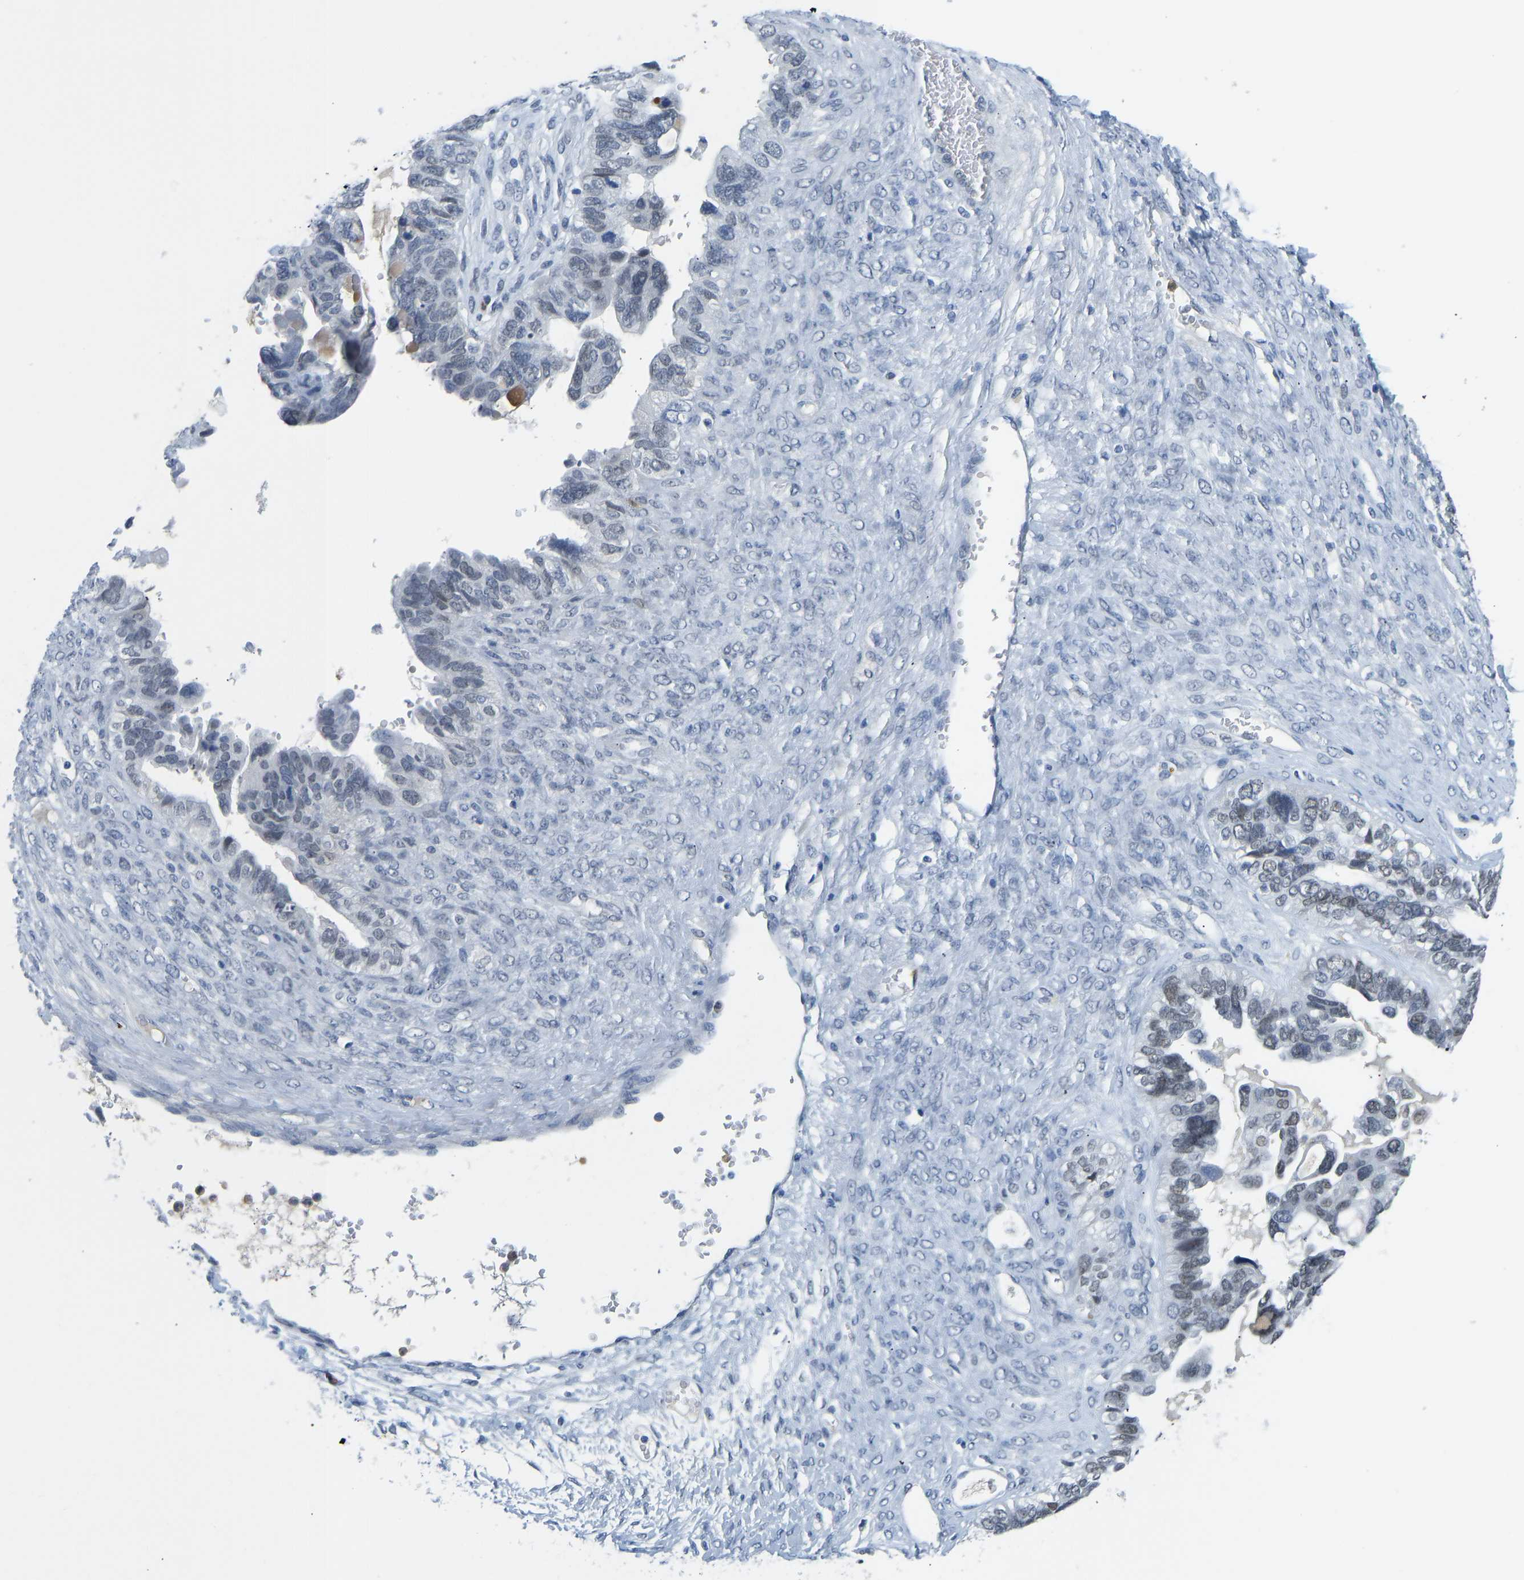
{"staining": {"intensity": "negative", "quantity": "none", "location": "none"}, "tissue": "ovarian cancer", "cell_type": "Tumor cells", "image_type": "cancer", "snomed": [{"axis": "morphology", "description": "Cystadenocarcinoma, serous, NOS"}, {"axis": "topography", "description": "Ovary"}], "caption": "This is an immunohistochemistry histopathology image of human ovarian cancer. There is no expression in tumor cells.", "gene": "TXNDC2", "patient": {"sex": "female", "age": 79}}